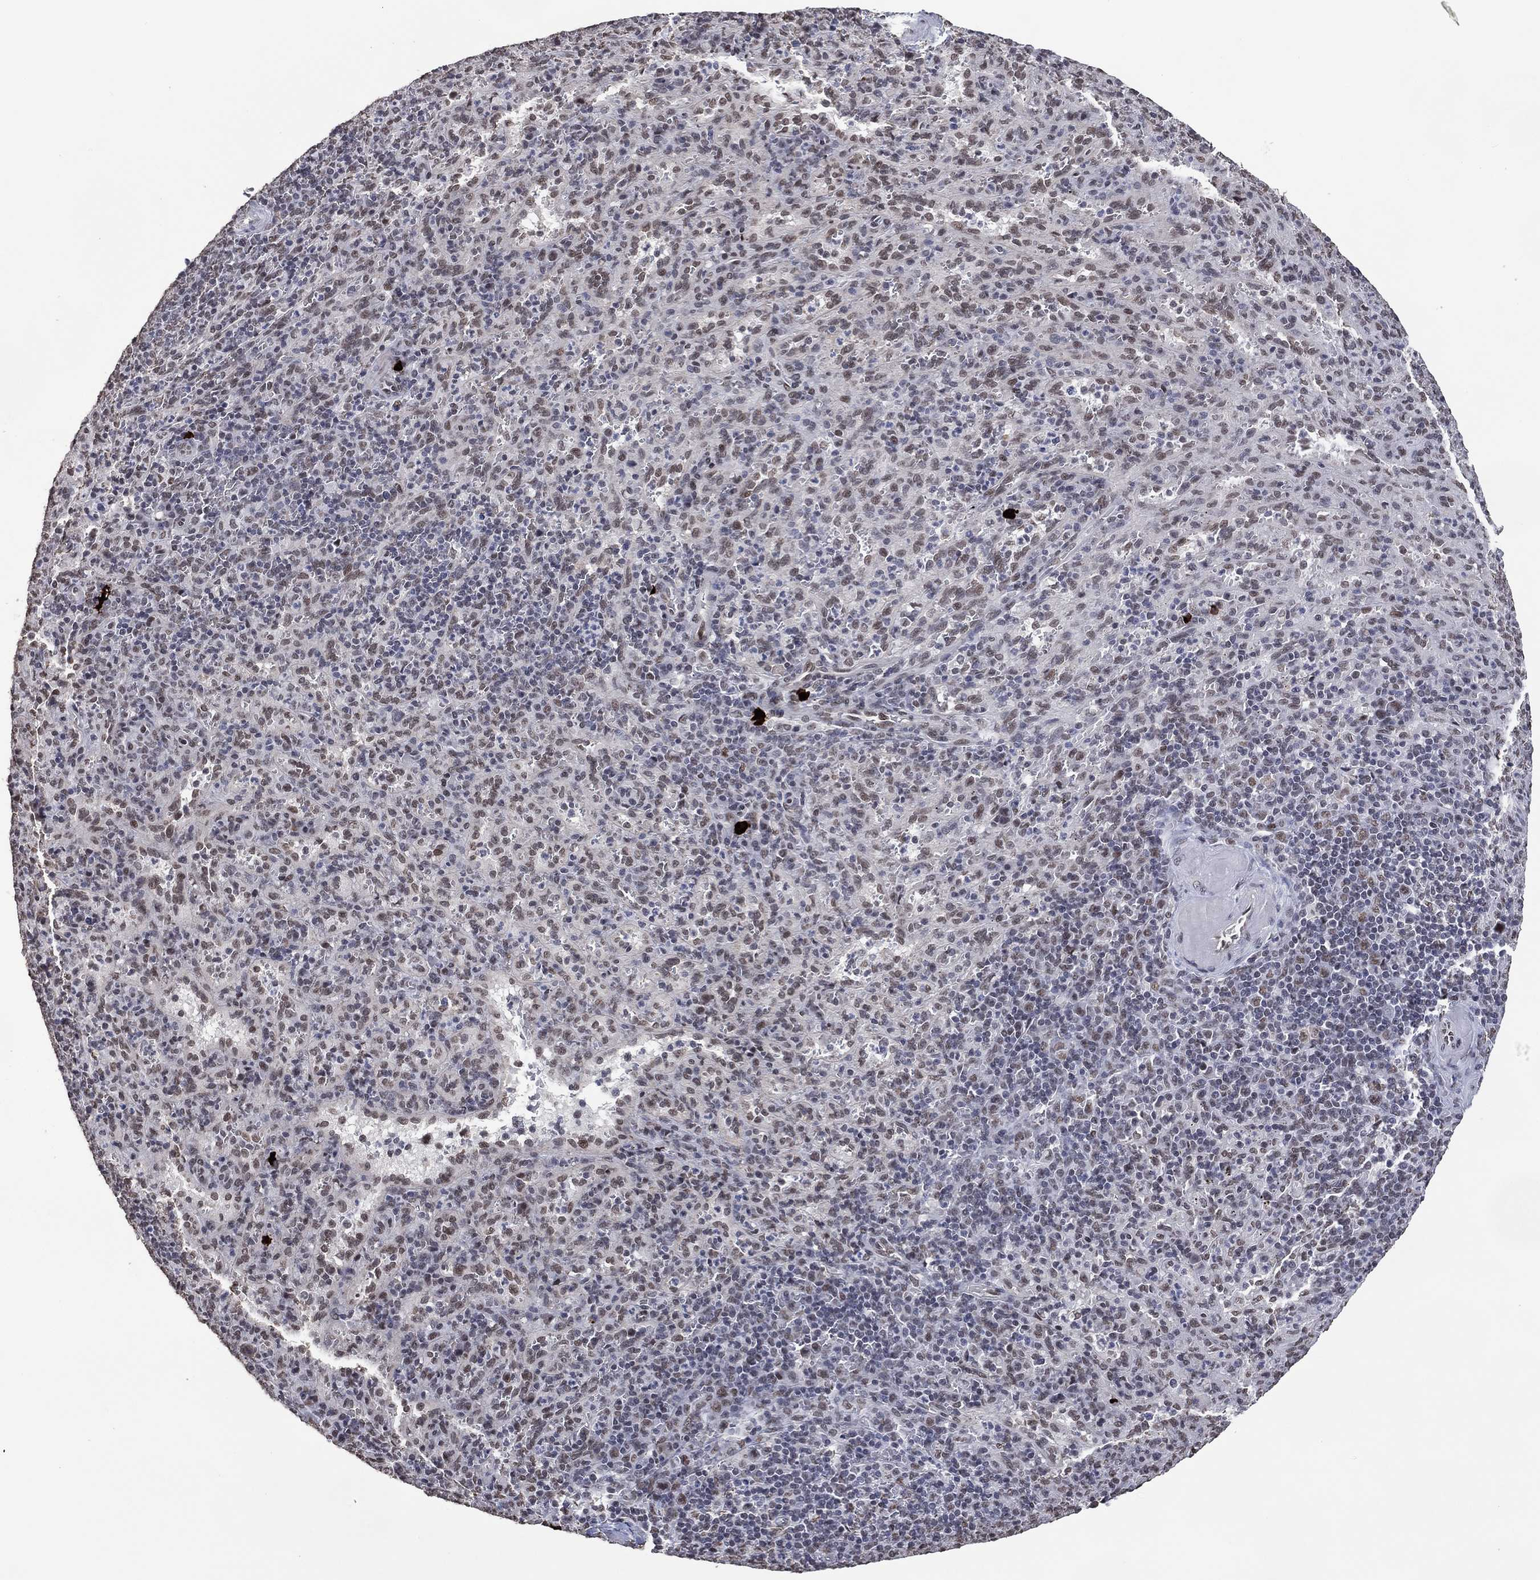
{"staining": {"intensity": "weak", "quantity": "<25%", "location": "nuclear"}, "tissue": "spleen", "cell_type": "Cells in red pulp", "image_type": "normal", "snomed": [{"axis": "morphology", "description": "Normal tissue, NOS"}, {"axis": "topography", "description": "Spleen"}], "caption": "IHC micrograph of normal spleen: human spleen stained with DAB (3,3'-diaminobenzidine) displays no significant protein positivity in cells in red pulp.", "gene": "EHMT1", "patient": {"sex": "male", "age": 57}}